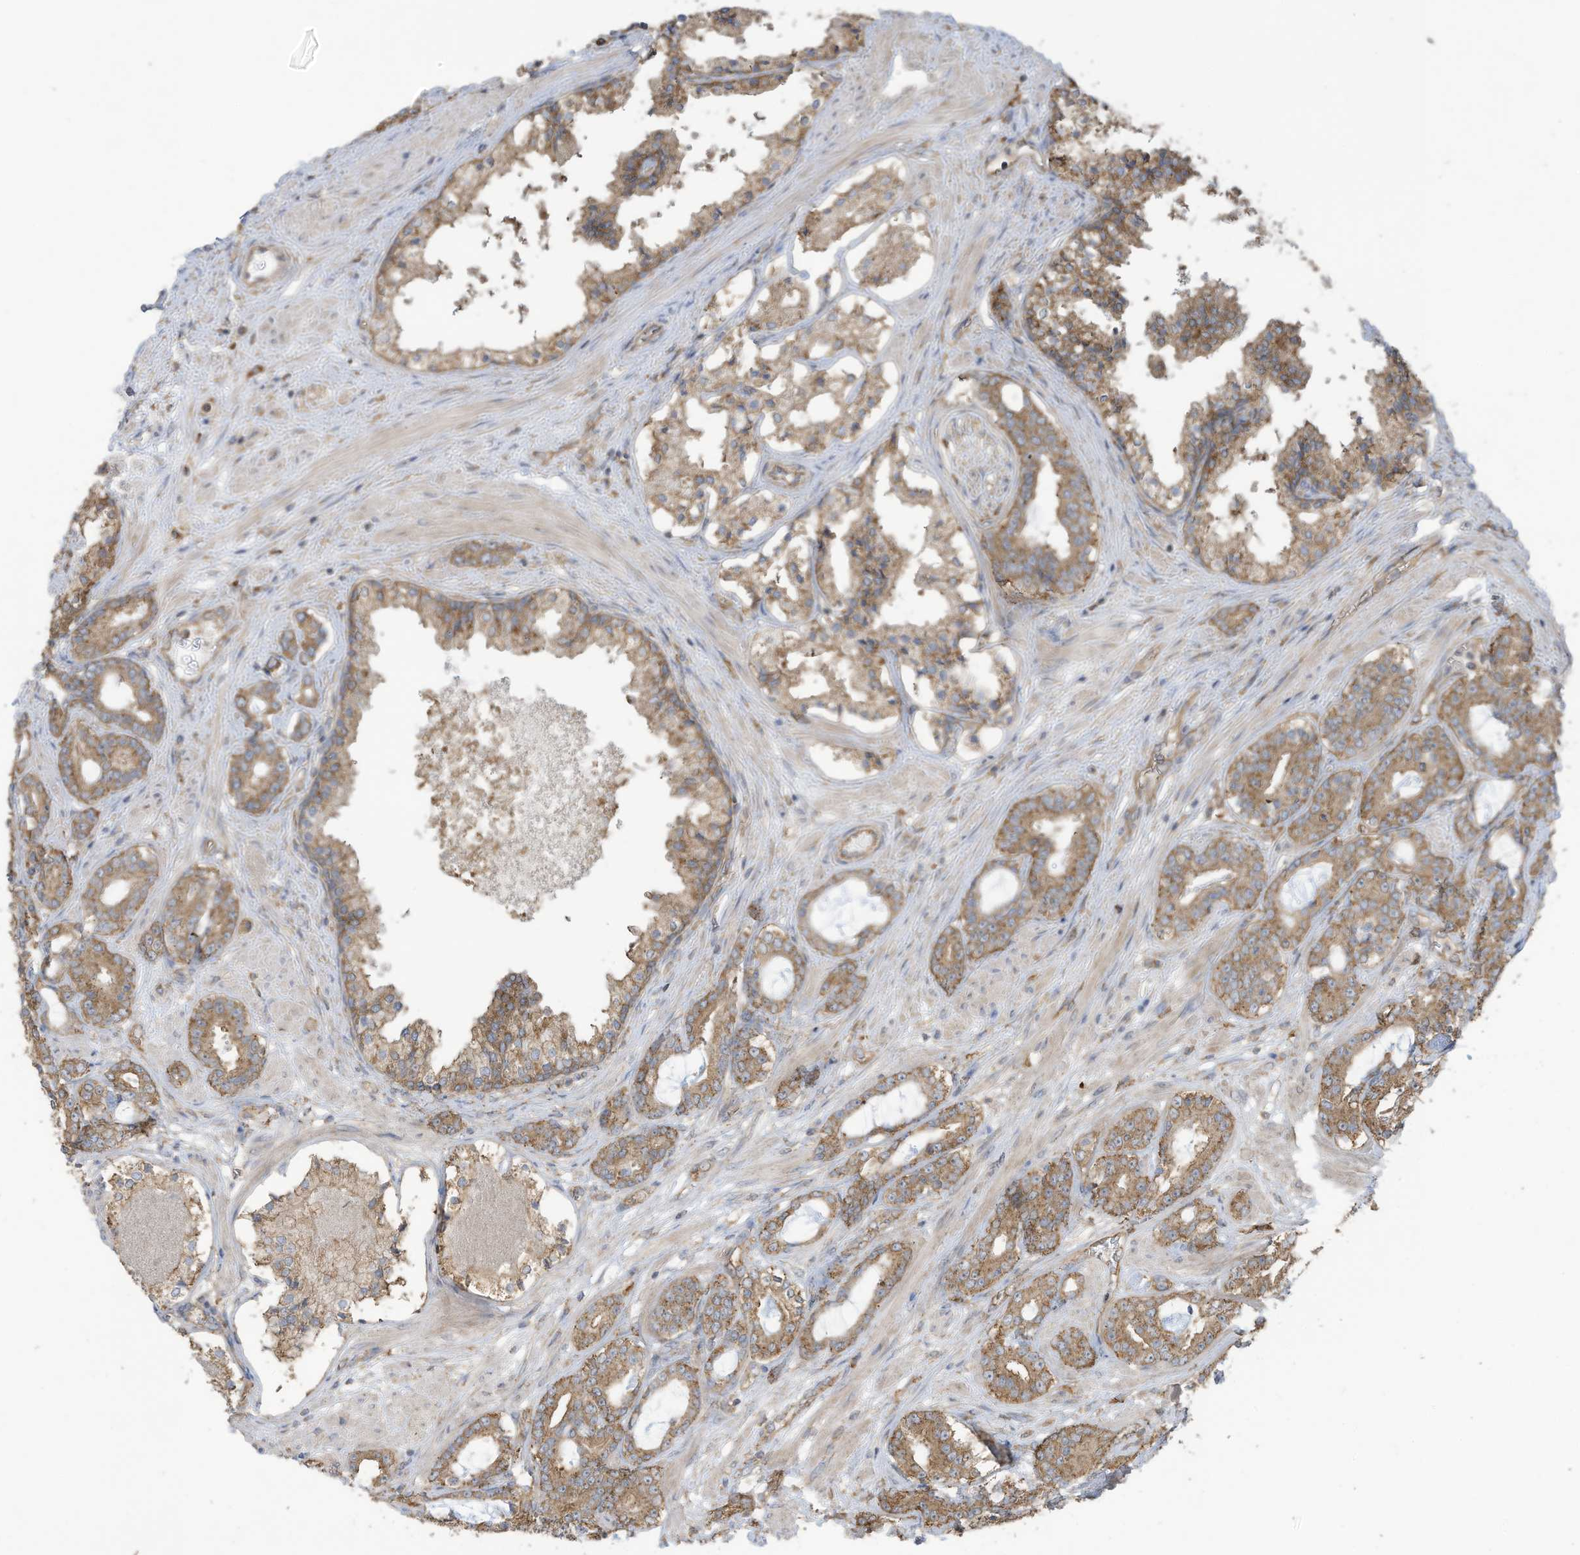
{"staining": {"intensity": "moderate", "quantity": ">75%", "location": "cytoplasmic/membranous"}, "tissue": "prostate cancer", "cell_type": "Tumor cells", "image_type": "cancer", "snomed": [{"axis": "morphology", "description": "Adenocarcinoma, High grade"}, {"axis": "topography", "description": "Prostate"}], "caption": "The photomicrograph shows staining of prostate high-grade adenocarcinoma, revealing moderate cytoplasmic/membranous protein expression (brown color) within tumor cells. (IHC, brightfield microscopy, high magnification).", "gene": "CGAS", "patient": {"sex": "male", "age": 58}}